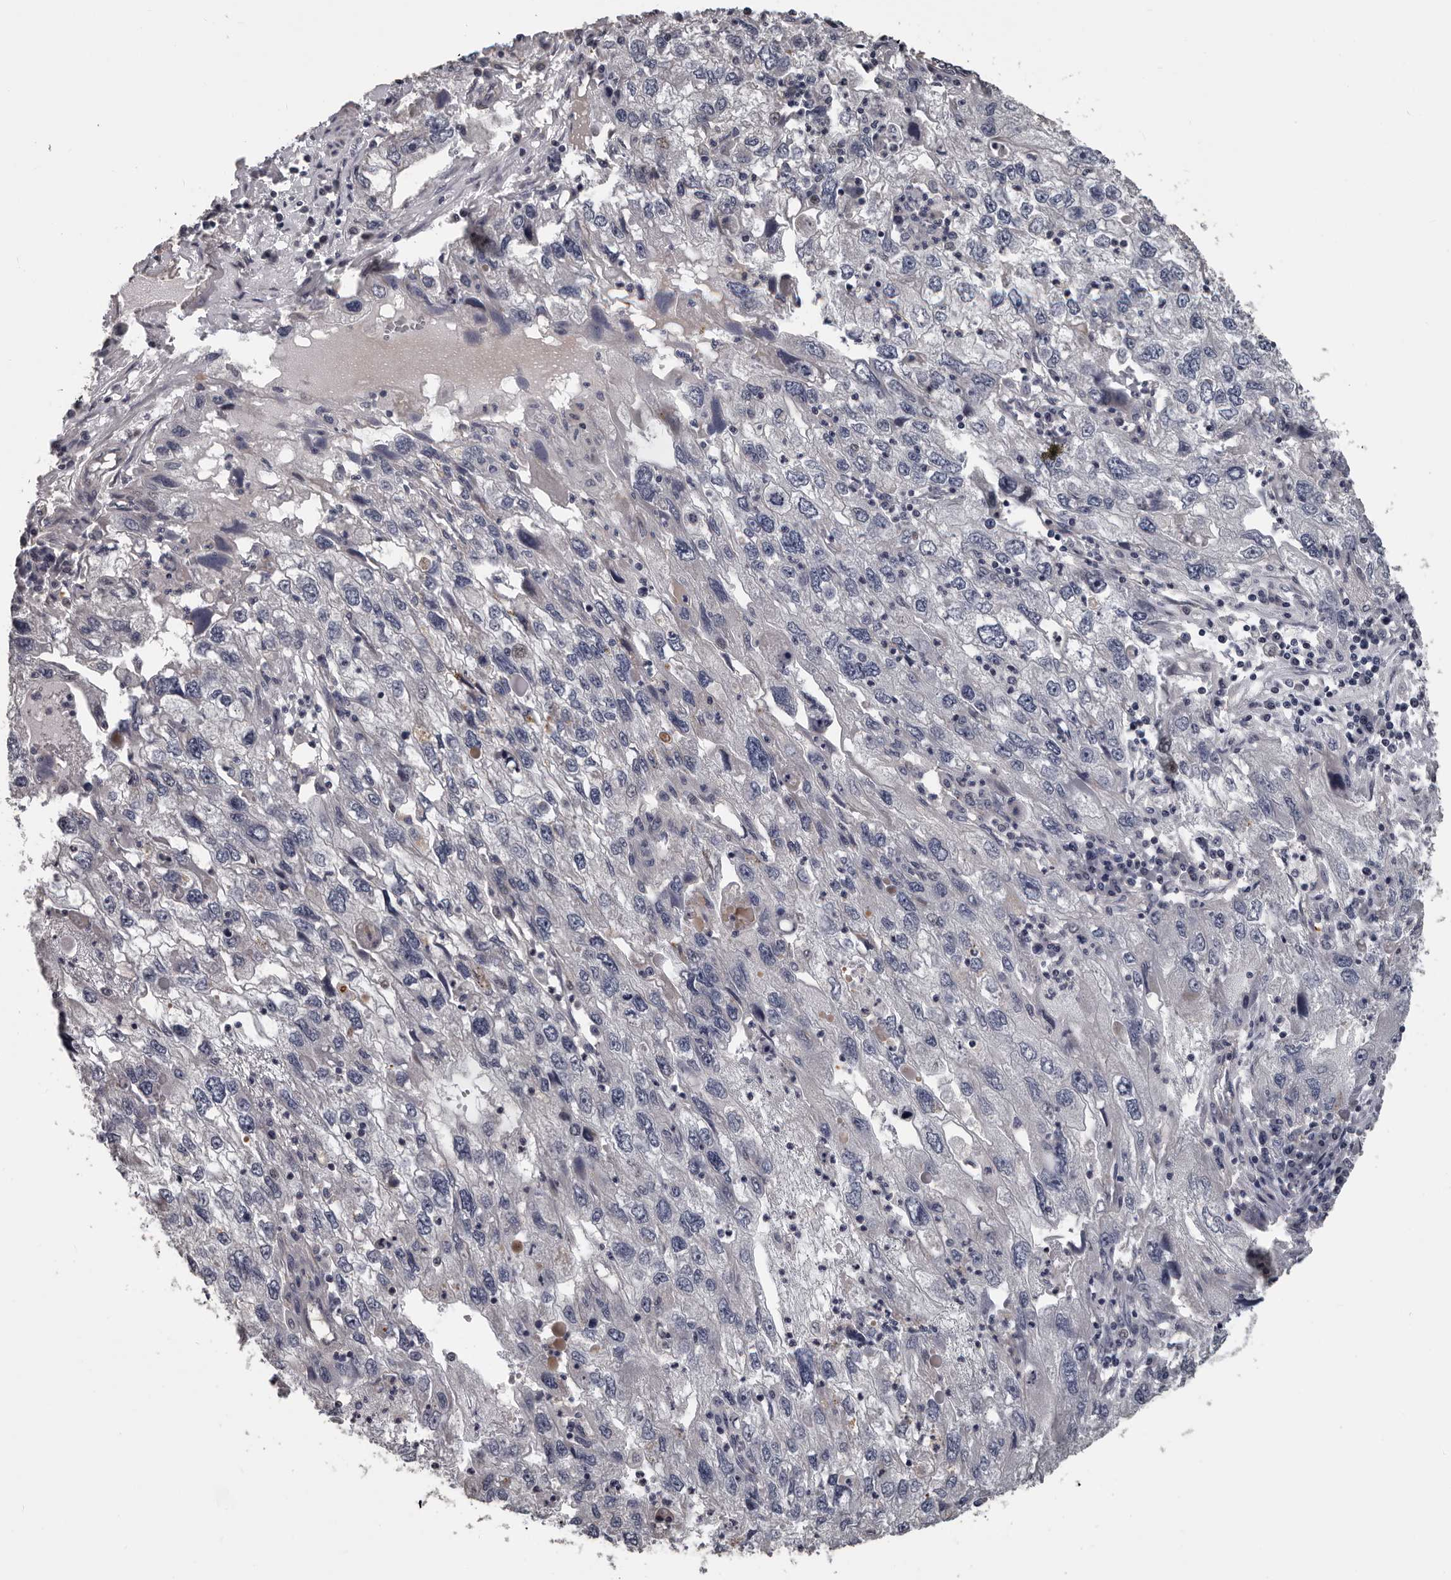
{"staining": {"intensity": "negative", "quantity": "none", "location": "none"}, "tissue": "endometrial cancer", "cell_type": "Tumor cells", "image_type": "cancer", "snomed": [{"axis": "morphology", "description": "Adenocarcinoma, NOS"}, {"axis": "topography", "description": "Endometrium"}], "caption": "A histopathology image of adenocarcinoma (endometrial) stained for a protein reveals no brown staining in tumor cells. The staining was performed using DAB to visualize the protein expression in brown, while the nuclei were stained in blue with hematoxylin (Magnification: 20x).", "gene": "RNF217", "patient": {"sex": "female", "age": 49}}